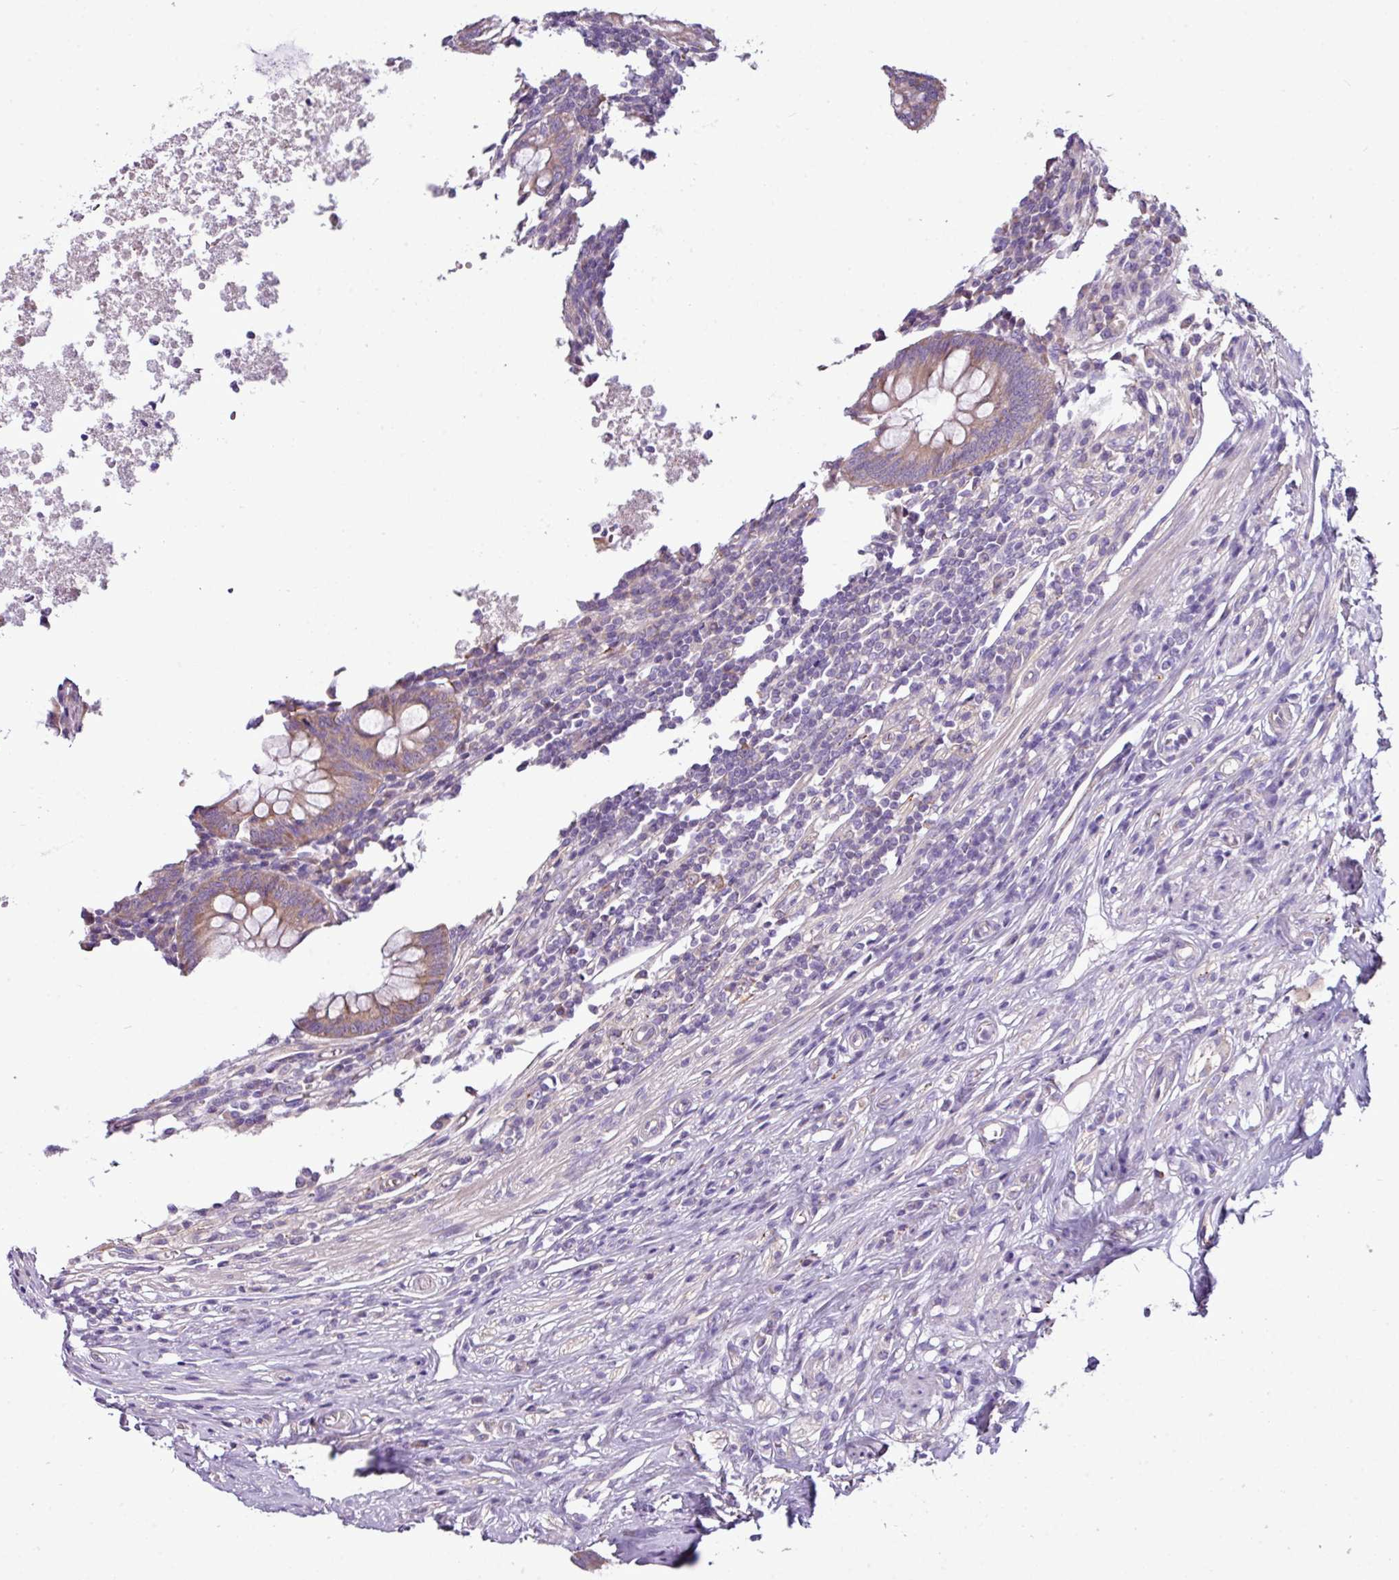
{"staining": {"intensity": "moderate", "quantity": ">75%", "location": "cytoplasmic/membranous"}, "tissue": "appendix", "cell_type": "Glandular cells", "image_type": "normal", "snomed": [{"axis": "morphology", "description": "Normal tissue, NOS"}, {"axis": "topography", "description": "Appendix"}], "caption": "Appendix stained with DAB (3,3'-diaminobenzidine) immunohistochemistry (IHC) exhibits medium levels of moderate cytoplasmic/membranous positivity in approximately >75% of glandular cells. (brown staining indicates protein expression, while blue staining denotes nuclei).", "gene": "AGAP4", "patient": {"sex": "male", "age": 83}}